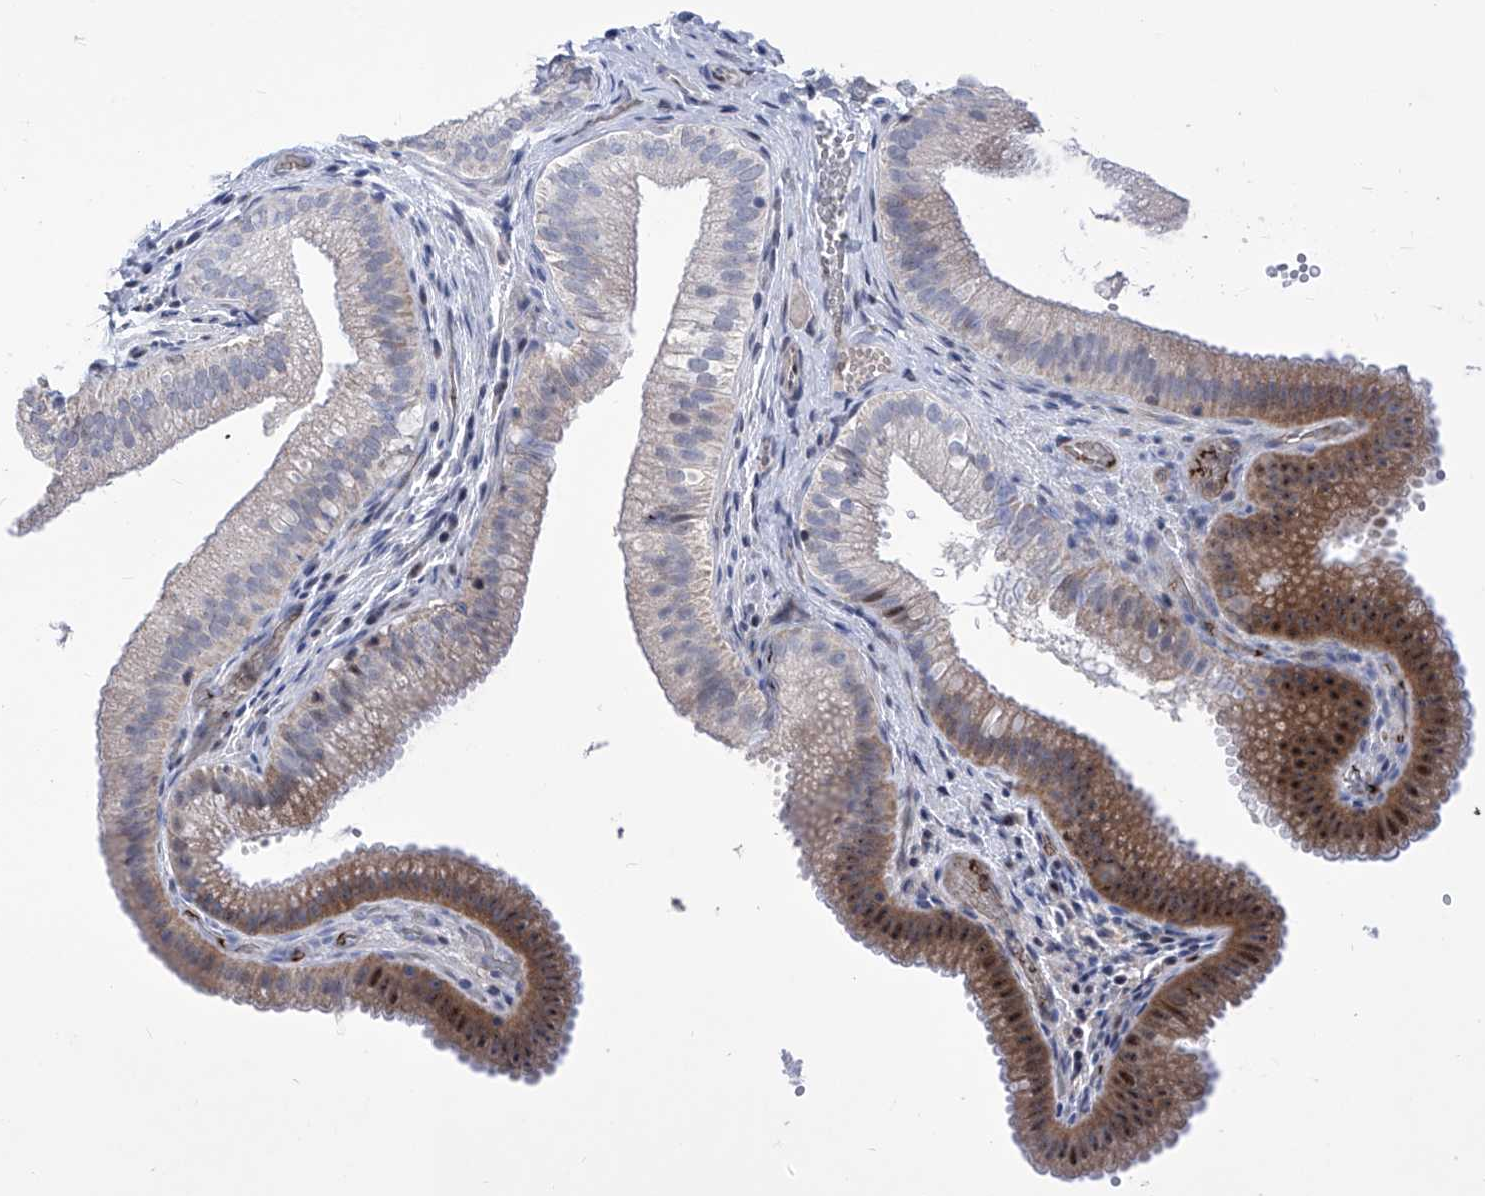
{"staining": {"intensity": "moderate", "quantity": "25%-75%", "location": "cytoplasmic/membranous,nuclear"}, "tissue": "gallbladder", "cell_type": "Glandular cells", "image_type": "normal", "snomed": [{"axis": "morphology", "description": "Normal tissue, NOS"}, {"axis": "topography", "description": "Gallbladder"}], "caption": "IHC micrograph of benign gallbladder stained for a protein (brown), which shows medium levels of moderate cytoplasmic/membranous,nuclear positivity in approximately 25%-75% of glandular cells.", "gene": "NUFIP1", "patient": {"sex": "female", "age": 30}}